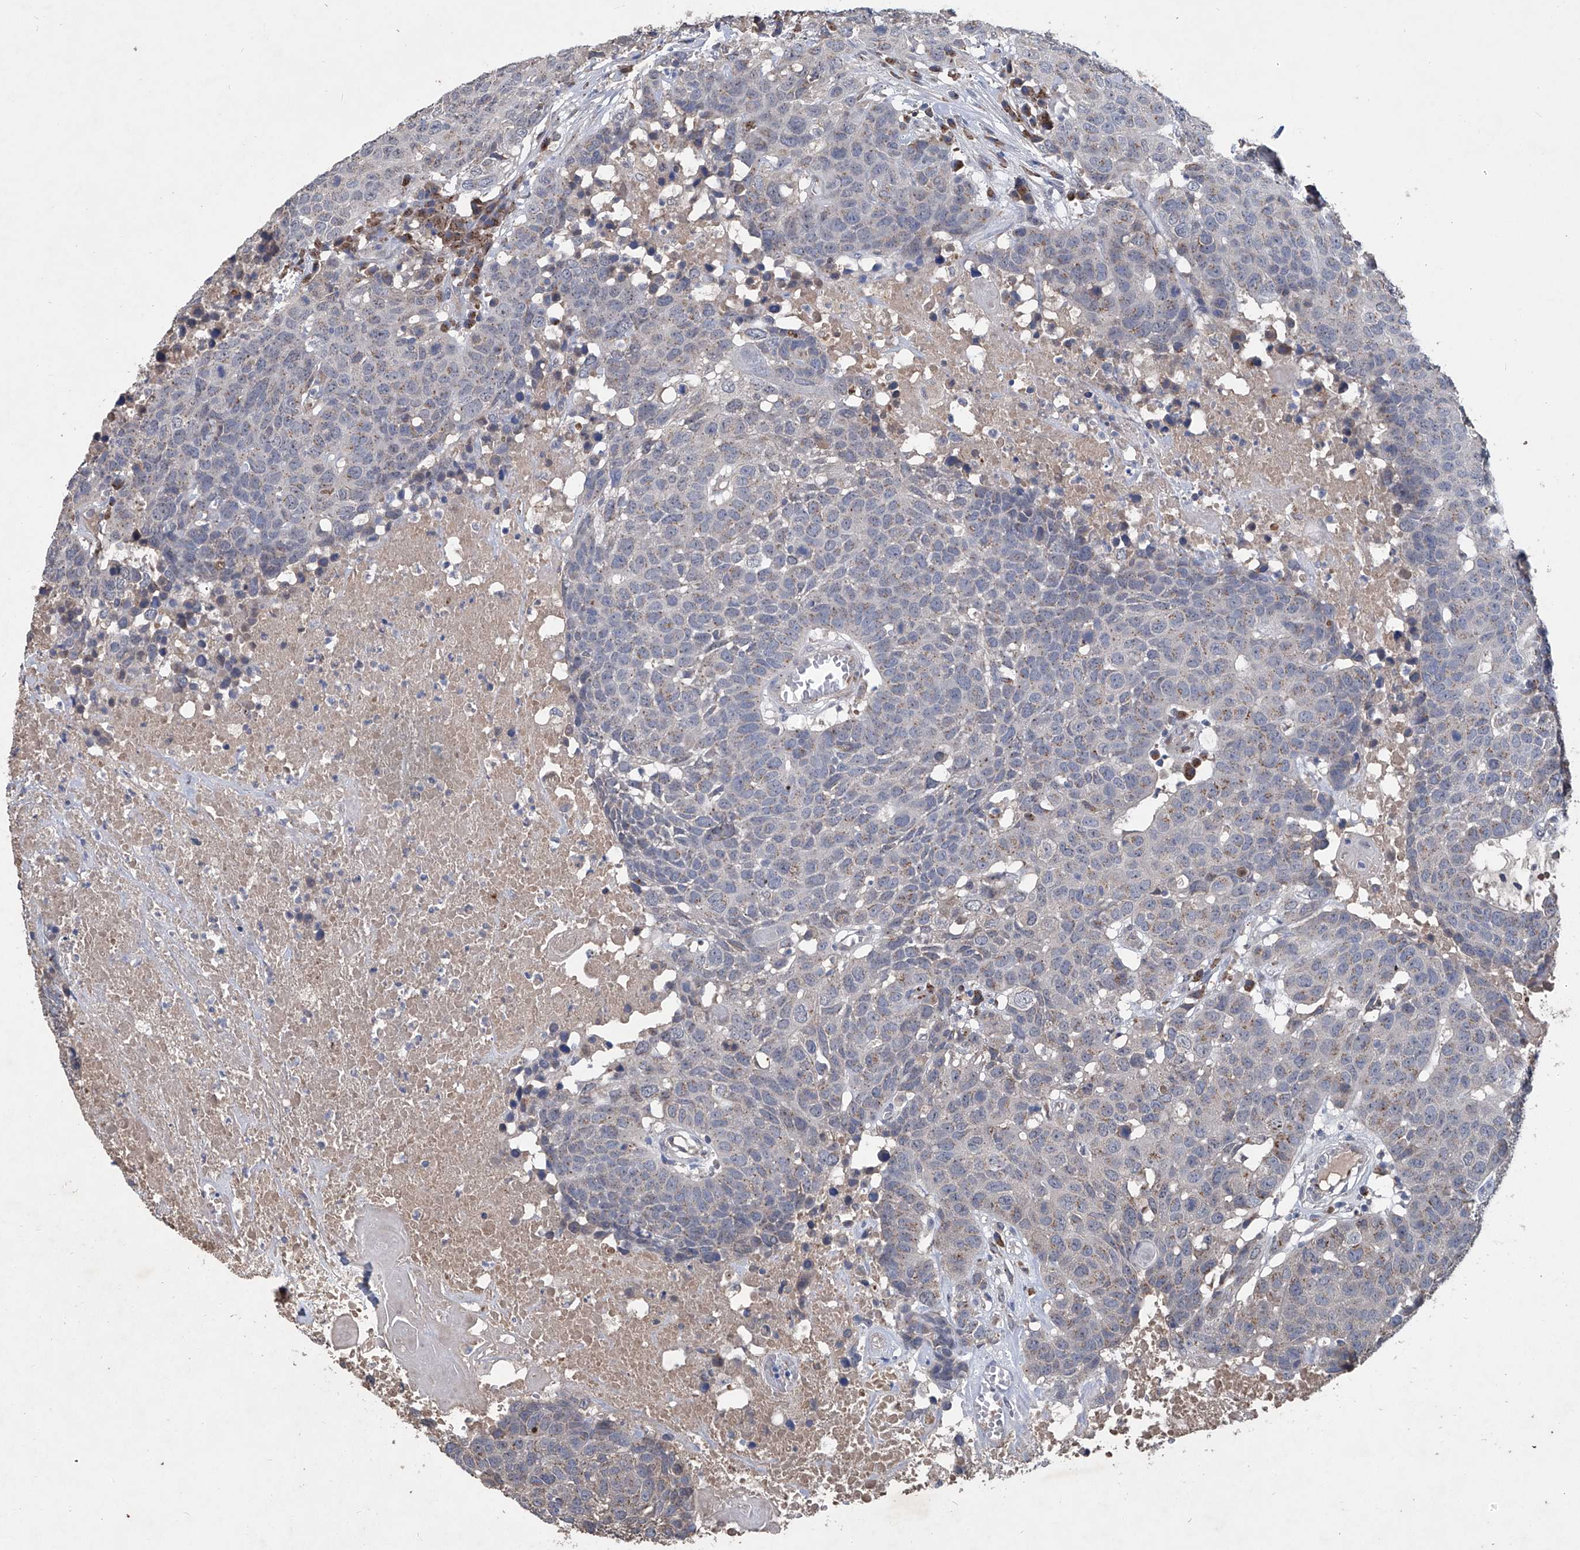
{"staining": {"intensity": "negative", "quantity": "none", "location": "none"}, "tissue": "head and neck cancer", "cell_type": "Tumor cells", "image_type": "cancer", "snomed": [{"axis": "morphology", "description": "Squamous cell carcinoma, NOS"}, {"axis": "topography", "description": "Head-Neck"}], "caption": "Tumor cells are negative for brown protein staining in head and neck cancer (squamous cell carcinoma). (DAB IHC visualized using brightfield microscopy, high magnification).", "gene": "PCSK5", "patient": {"sex": "male", "age": 66}}